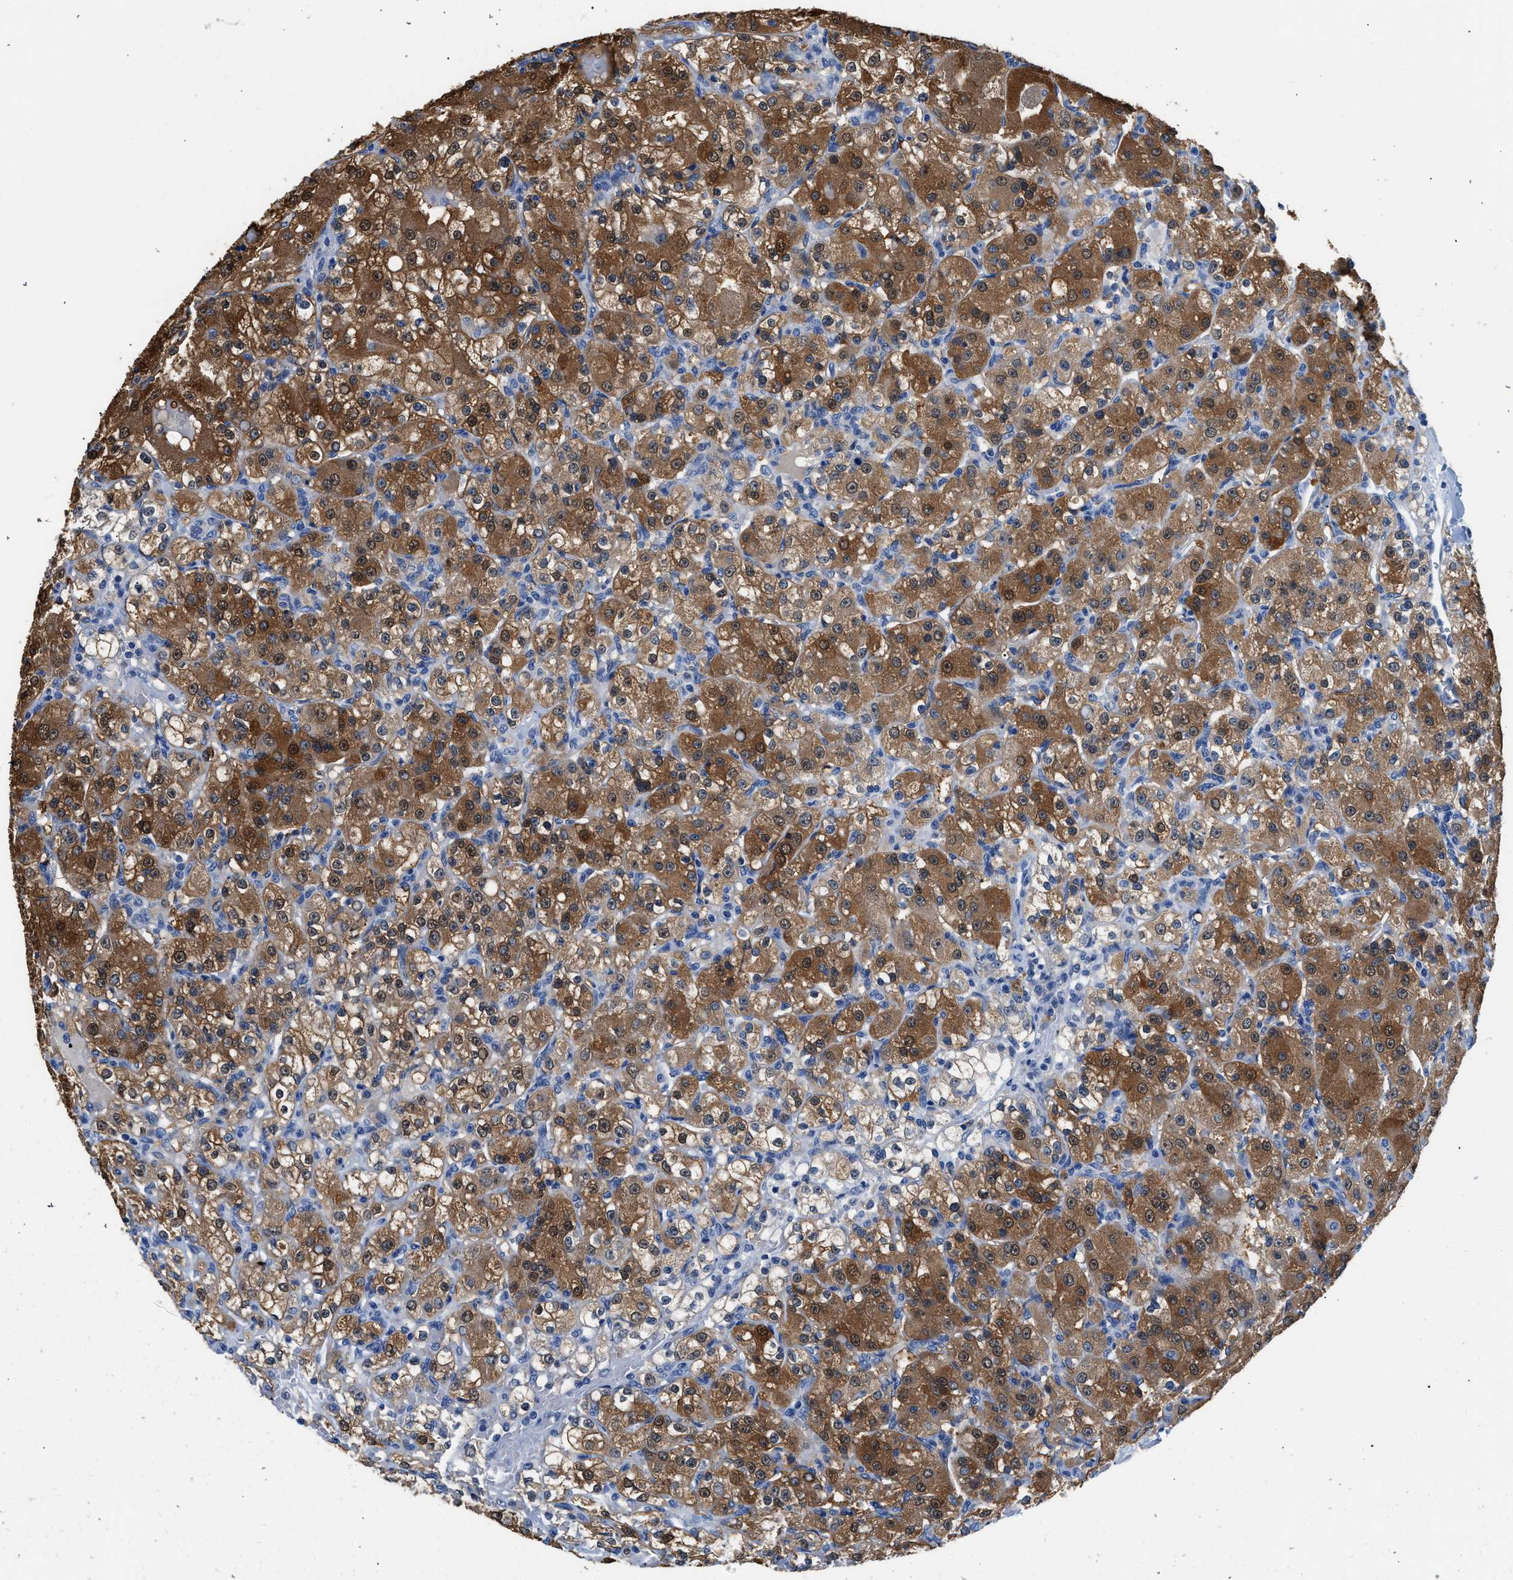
{"staining": {"intensity": "strong", "quantity": ">75%", "location": "cytoplasmic/membranous"}, "tissue": "renal cancer", "cell_type": "Tumor cells", "image_type": "cancer", "snomed": [{"axis": "morphology", "description": "Normal tissue, NOS"}, {"axis": "morphology", "description": "Adenocarcinoma, NOS"}, {"axis": "topography", "description": "Kidney"}], "caption": "High-power microscopy captured an IHC photomicrograph of renal adenocarcinoma, revealing strong cytoplasmic/membranous staining in approximately >75% of tumor cells.", "gene": "FADS6", "patient": {"sex": "male", "age": 61}}